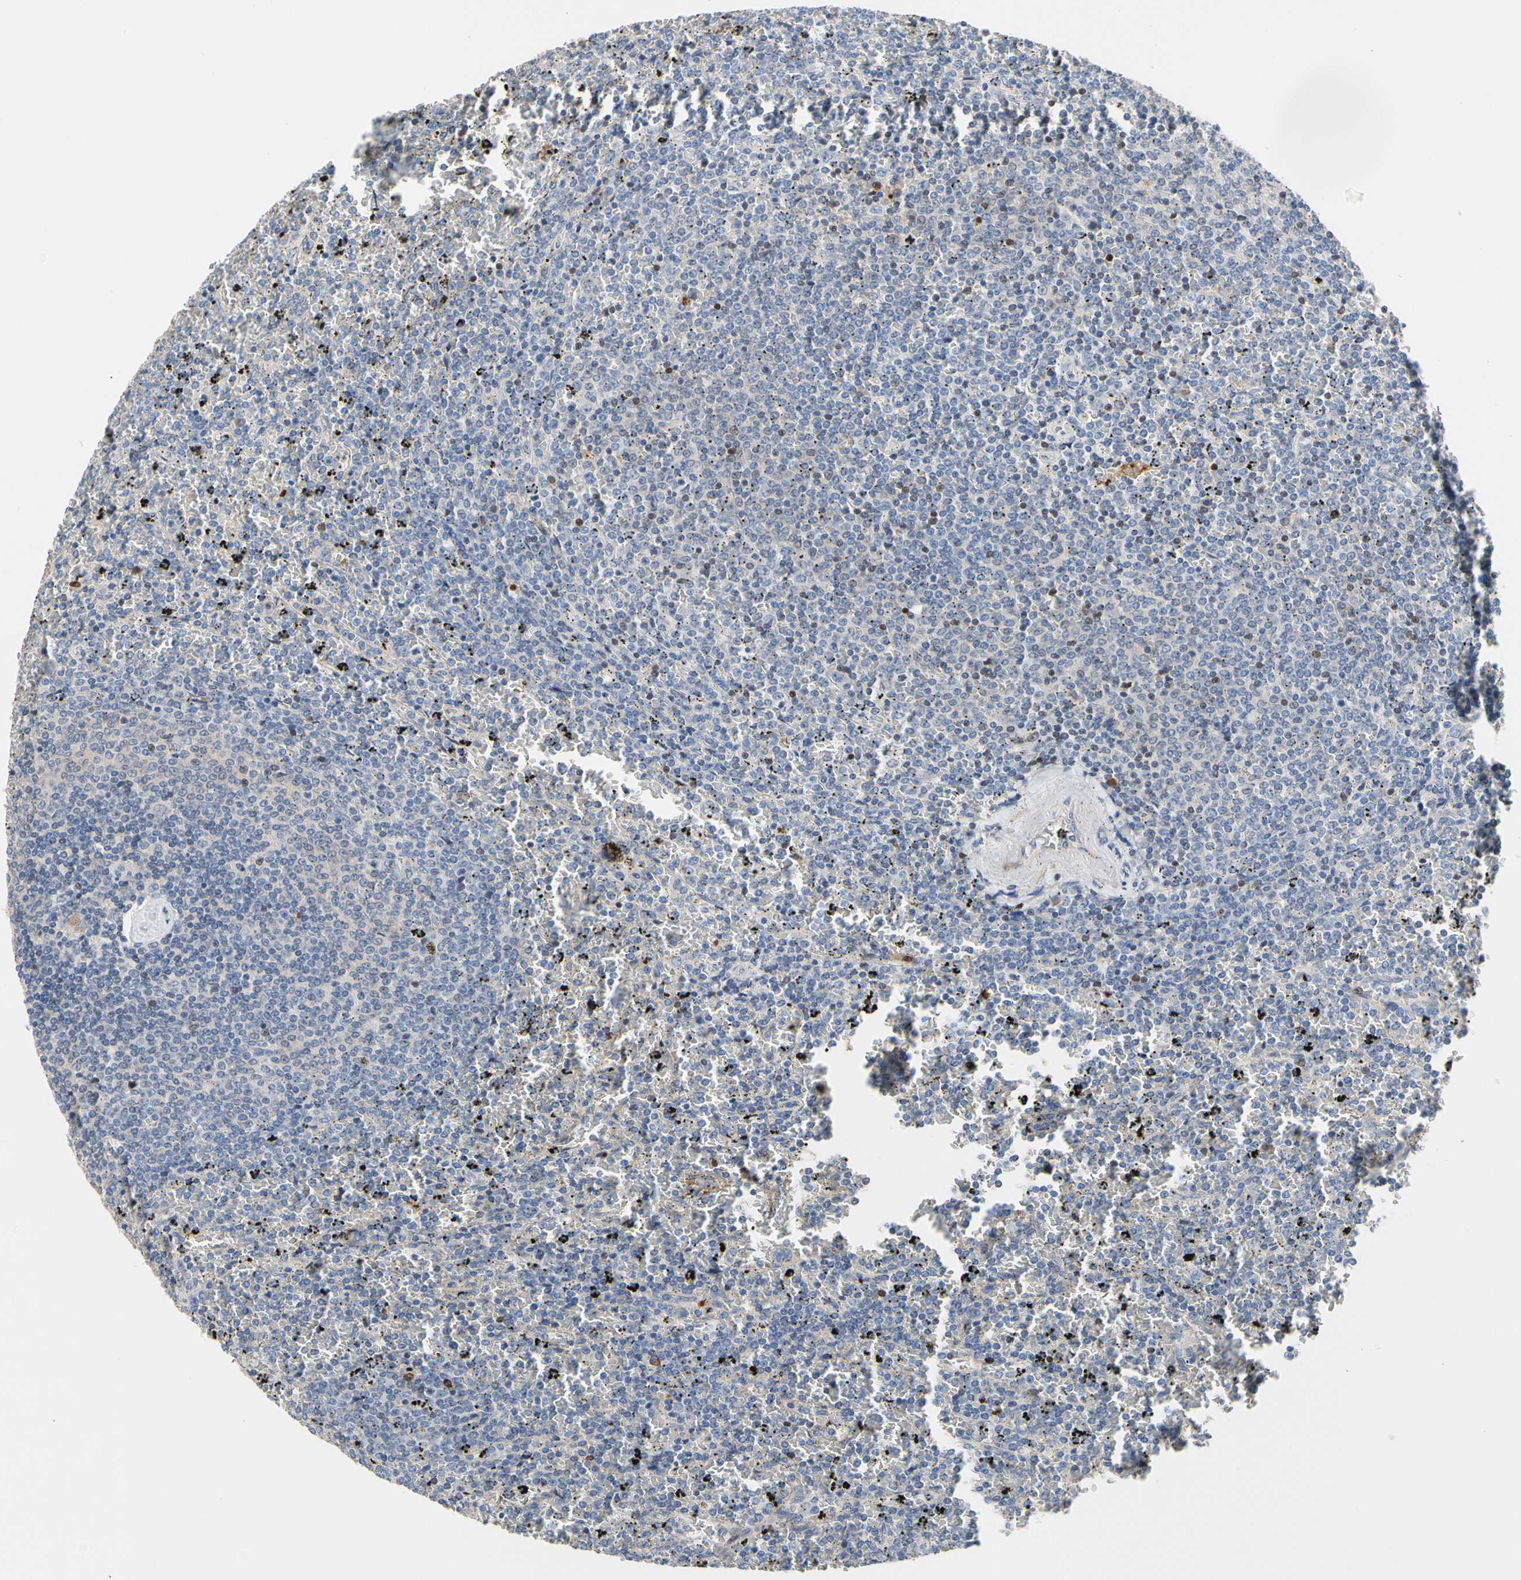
{"staining": {"intensity": "negative", "quantity": "none", "location": "none"}, "tissue": "lymphoma", "cell_type": "Tumor cells", "image_type": "cancer", "snomed": [{"axis": "morphology", "description": "Malignant lymphoma, non-Hodgkin's type, Low grade"}, {"axis": "topography", "description": "Spleen"}], "caption": "There is no significant staining in tumor cells of lymphoma.", "gene": "HMGCR", "patient": {"sex": "female", "age": 77}}